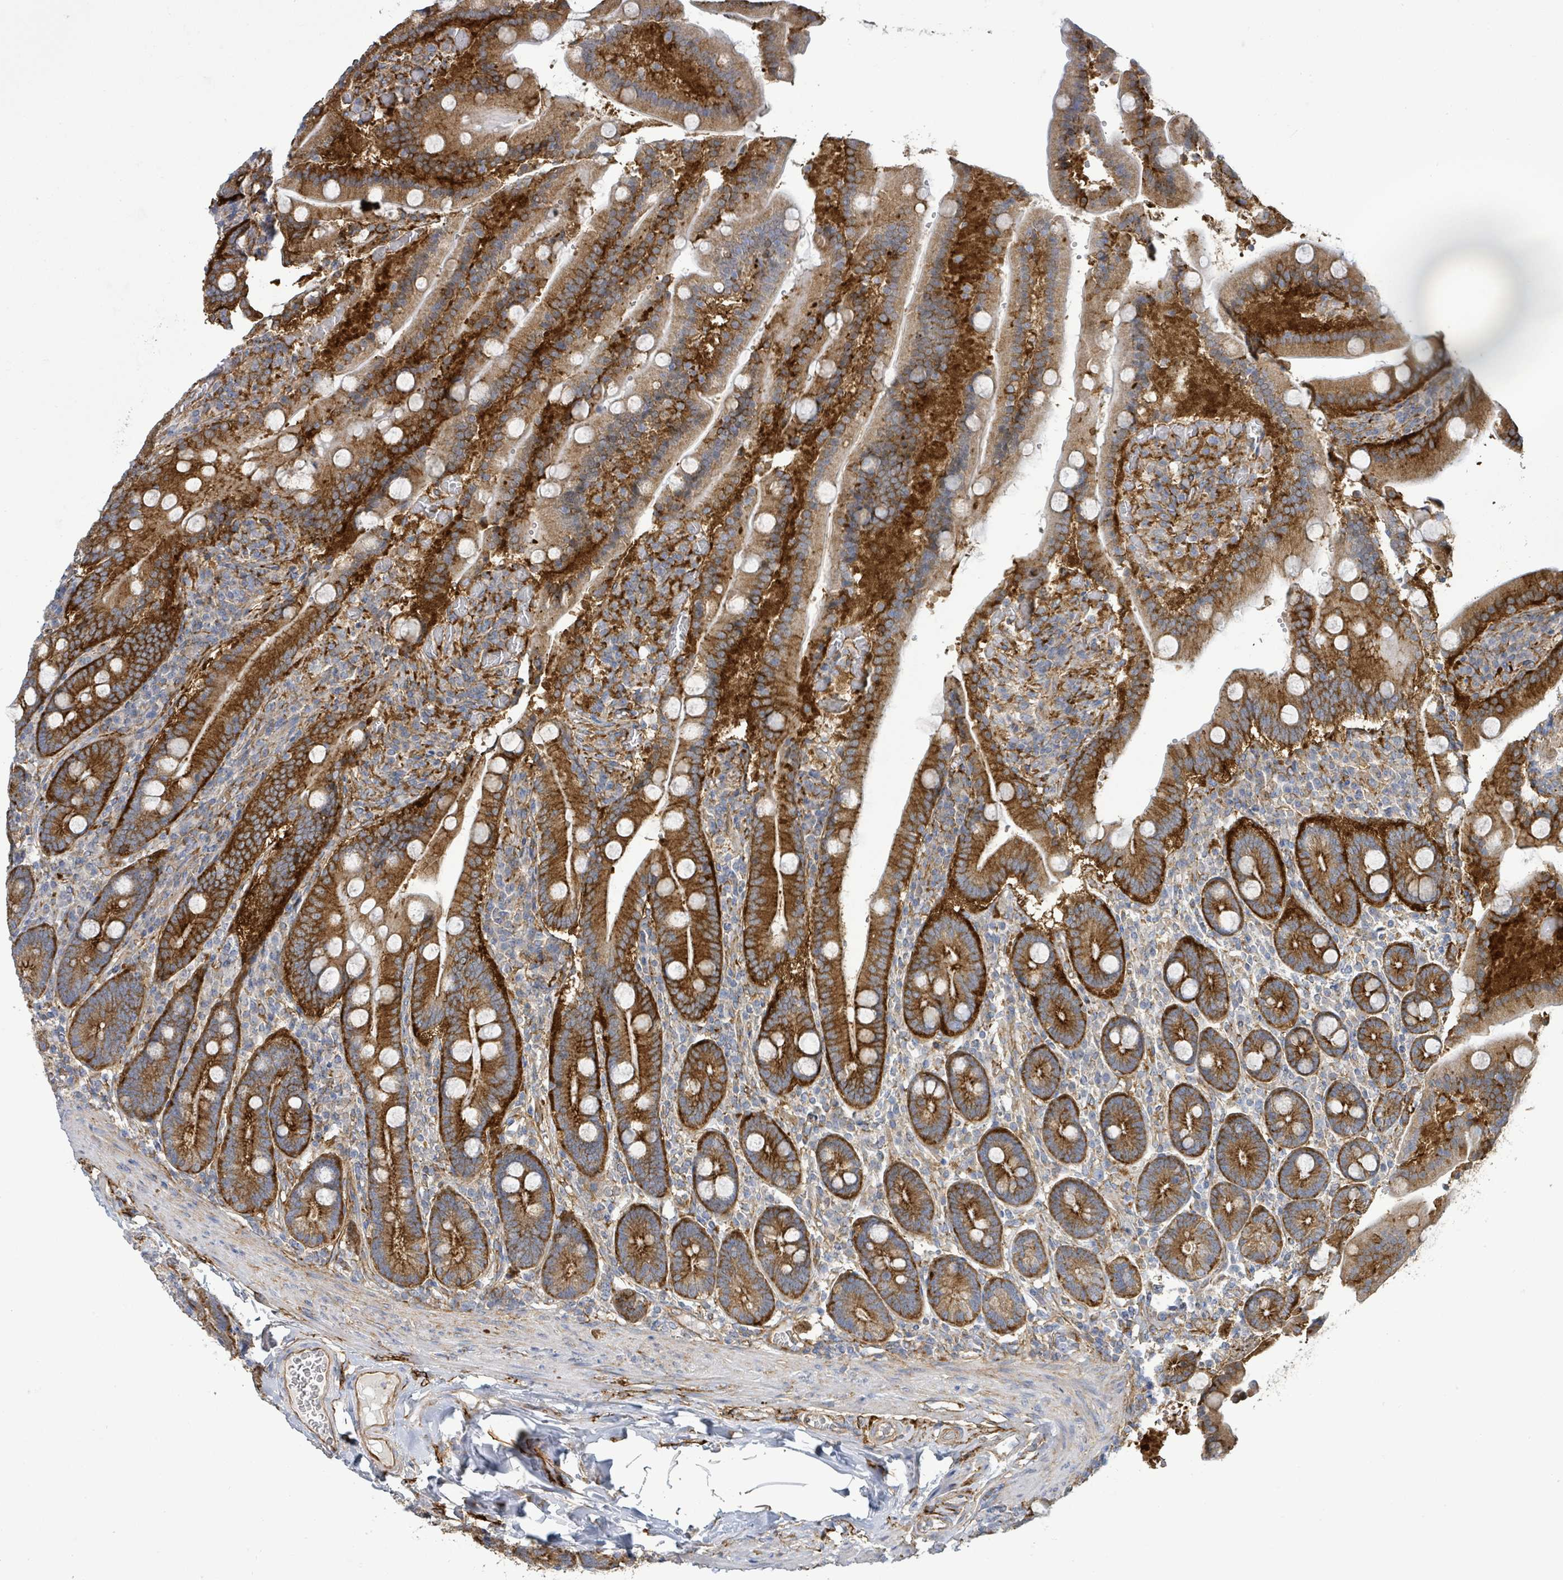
{"staining": {"intensity": "strong", "quantity": ">75%", "location": "cytoplasmic/membranous"}, "tissue": "duodenum", "cell_type": "Glandular cells", "image_type": "normal", "snomed": [{"axis": "morphology", "description": "Normal tissue, NOS"}, {"axis": "topography", "description": "Duodenum"}], "caption": "The photomicrograph demonstrates immunohistochemical staining of benign duodenum. There is strong cytoplasmic/membranous expression is present in approximately >75% of glandular cells. Using DAB (3,3'-diaminobenzidine) (brown) and hematoxylin (blue) stains, captured at high magnification using brightfield microscopy.", "gene": "EGFL7", "patient": {"sex": "female", "age": 62}}